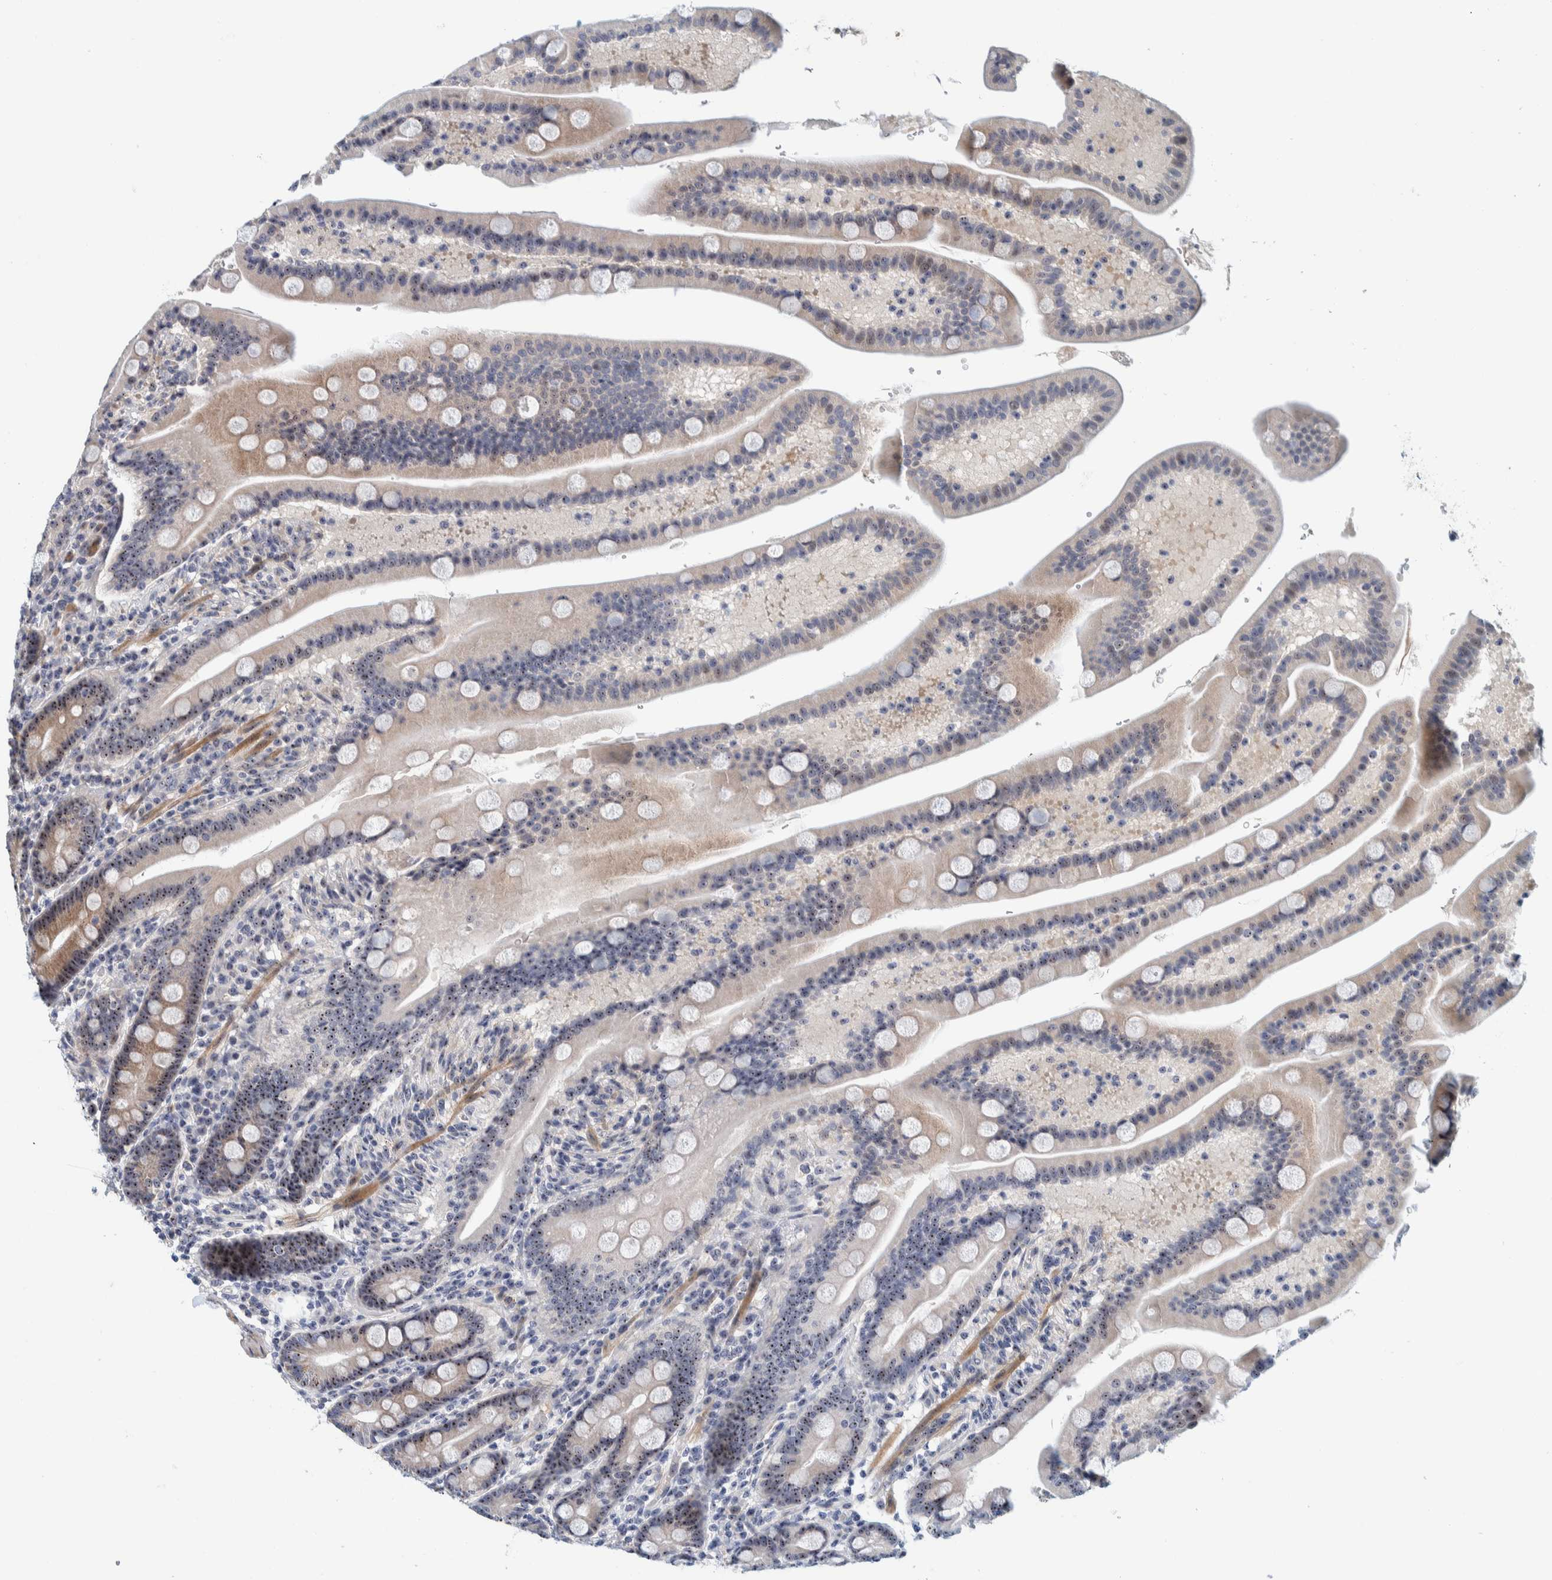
{"staining": {"intensity": "moderate", "quantity": ">75%", "location": "nuclear"}, "tissue": "duodenum", "cell_type": "Glandular cells", "image_type": "normal", "snomed": [{"axis": "morphology", "description": "Normal tissue, NOS"}, {"axis": "topography", "description": "Duodenum"}], "caption": "Immunohistochemical staining of normal human duodenum exhibits moderate nuclear protein expression in about >75% of glandular cells.", "gene": "NOL11", "patient": {"sex": "male", "age": 54}}